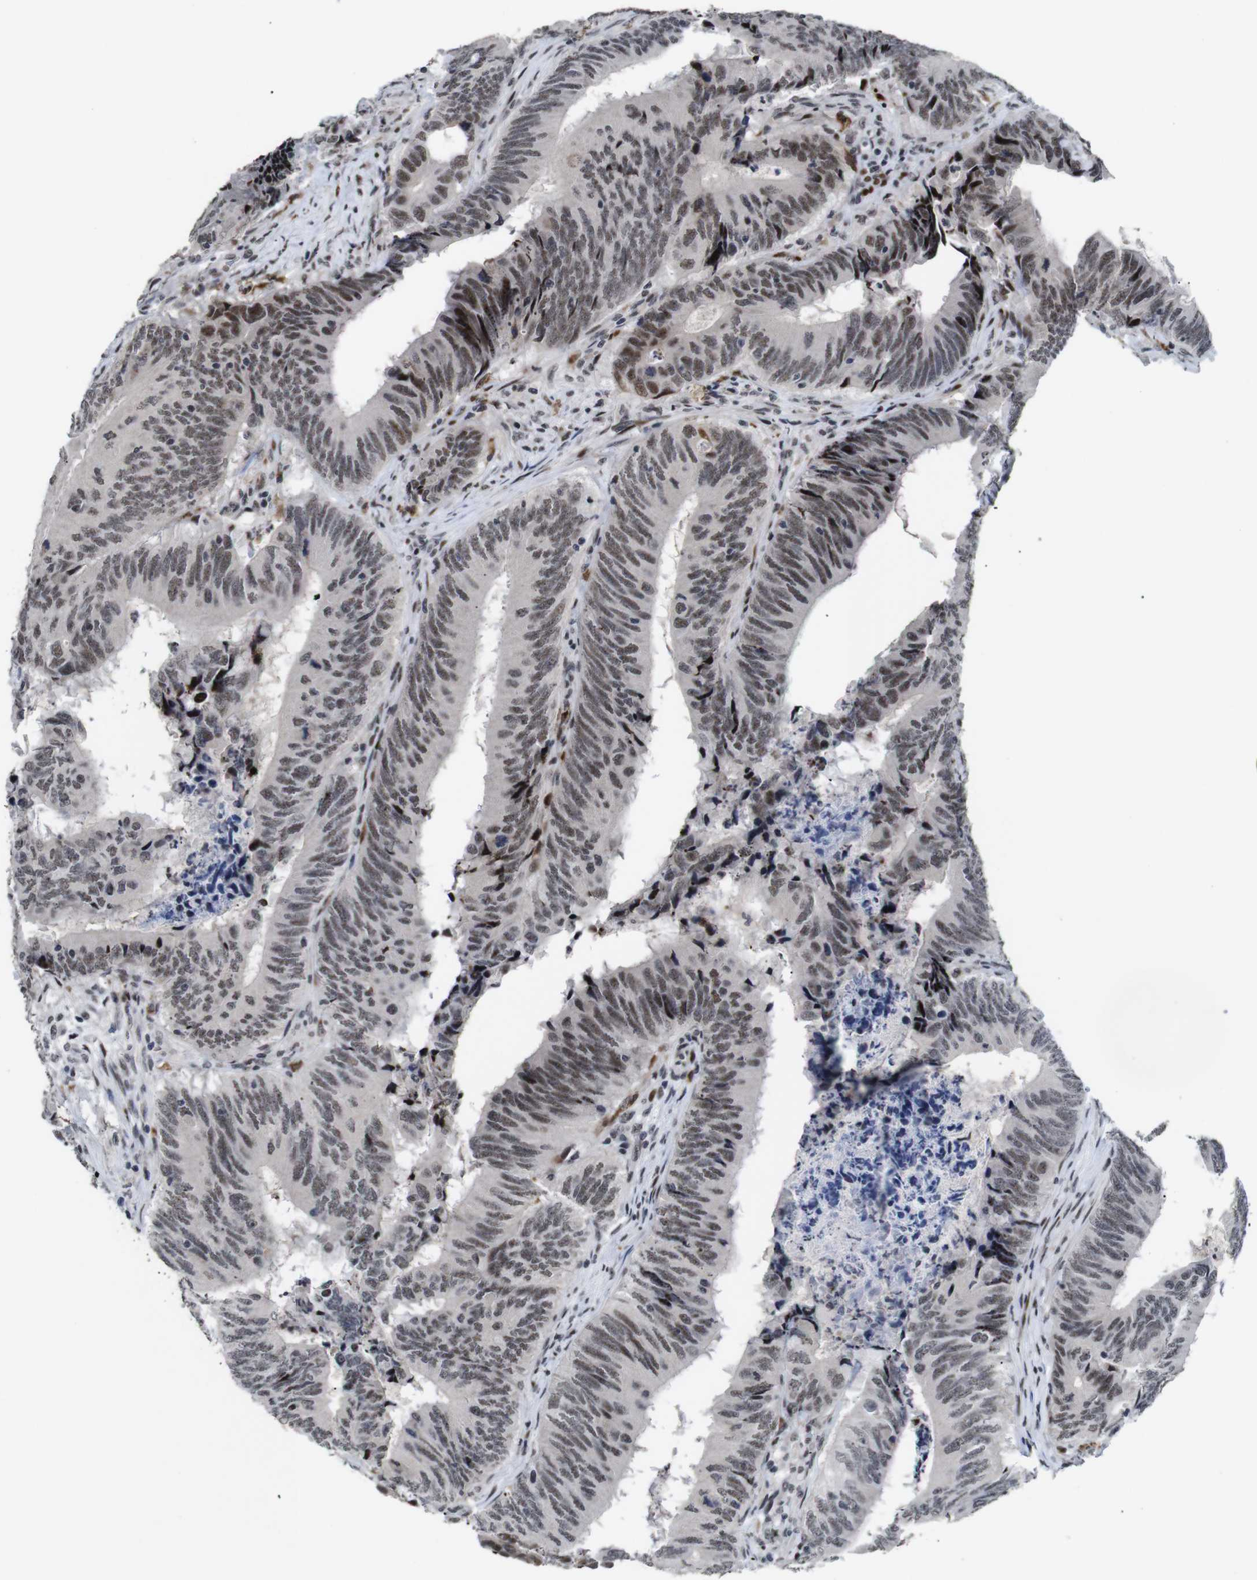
{"staining": {"intensity": "moderate", "quantity": ">75%", "location": "nuclear"}, "tissue": "colorectal cancer", "cell_type": "Tumor cells", "image_type": "cancer", "snomed": [{"axis": "morphology", "description": "Normal tissue, NOS"}, {"axis": "morphology", "description": "Adenocarcinoma, NOS"}, {"axis": "topography", "description": "Colon"}], "caption": "Human colorectal cancer (adenocarcinoma) stained with a brown dye displays moderate nuclear positive expression in about >75% of tumor cells.", "gene": "EIF4G1", "patient": {"sex": "male", "age": 56}}